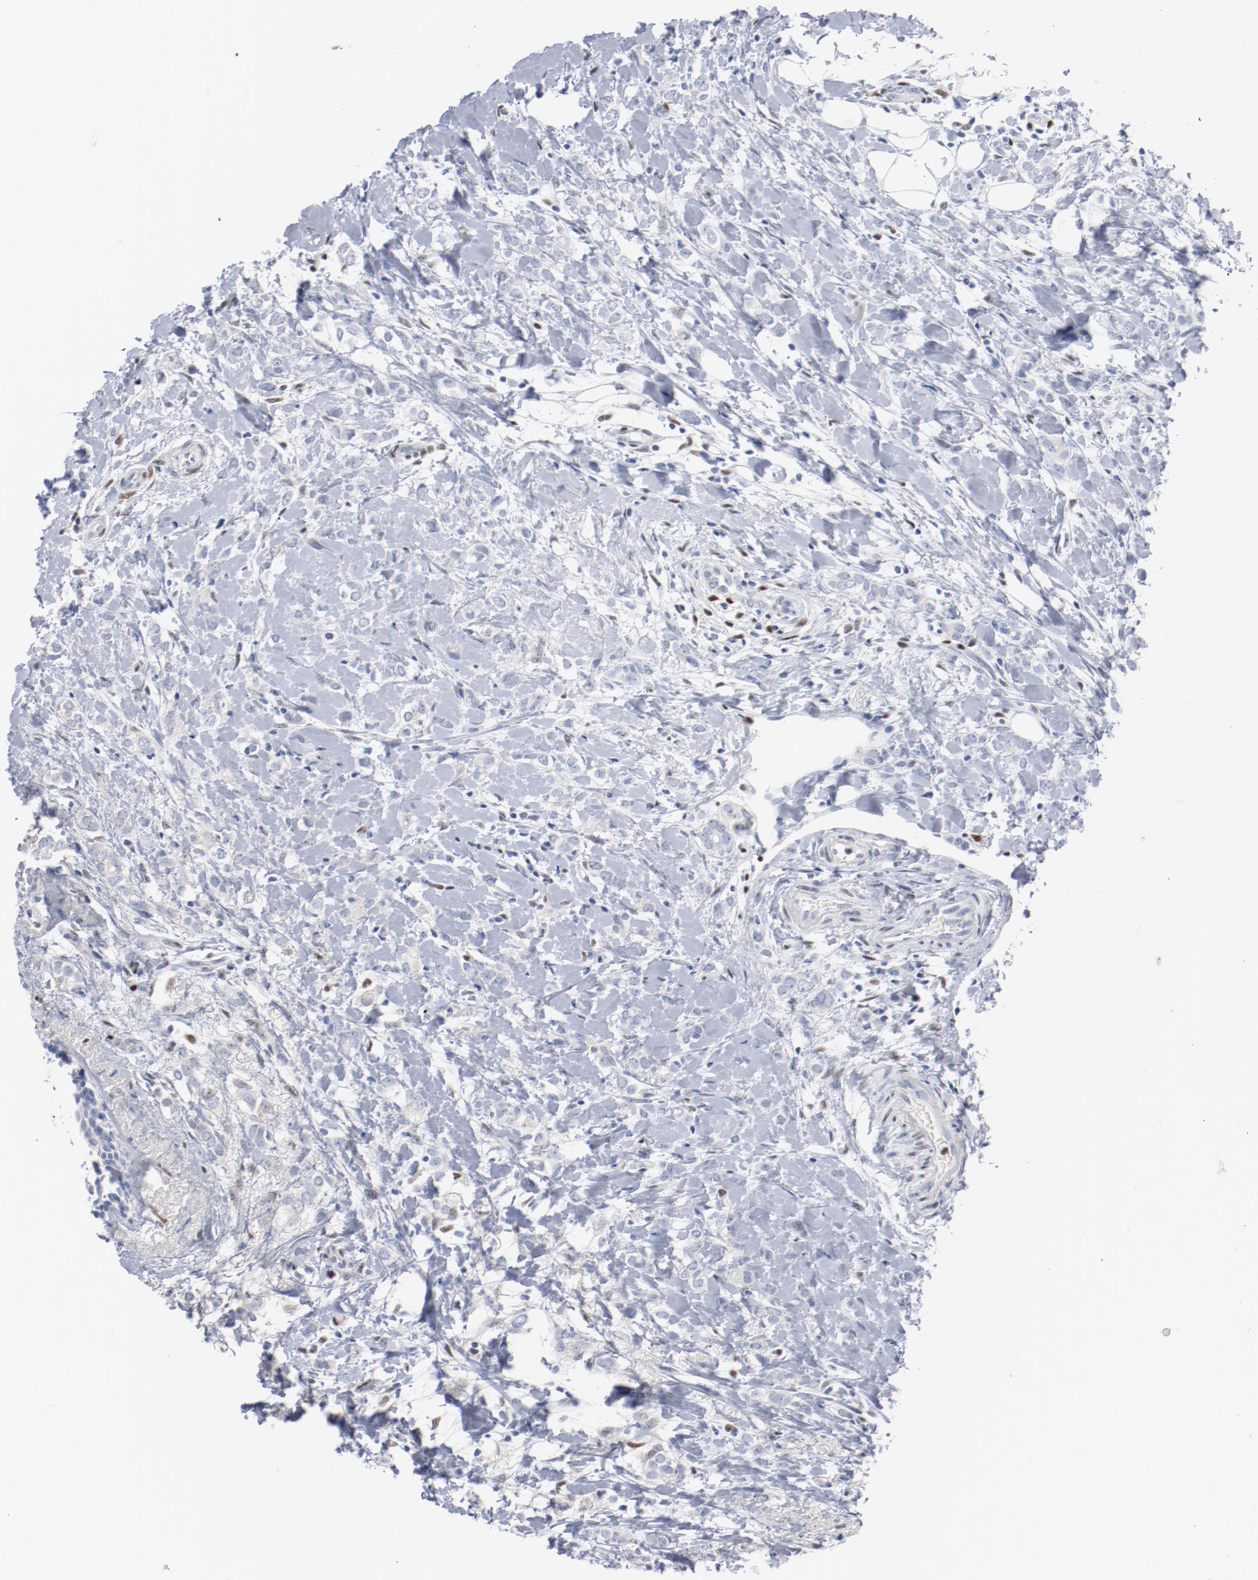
{"staining": {"intensity": "negative", "quantity": "none", "location": "none"}, "tissue": "breast cancer", "cell_type": "Tumor cells", "image_type": "cancer", "snomed": [{"axis": "morphology", "description": "Normal tissue, NOS"}, {"axis": "morphology", "description": "Lobular carcinoma"}, {"axis": "topography", "description": "Breast"}], "caption": "Breast cancer stained for a protein using immunohistochemistry (IHC) reveals no expression tumor cells.", "gene": "ZEB2", "patient": {"sex": "female", "age": 47}}